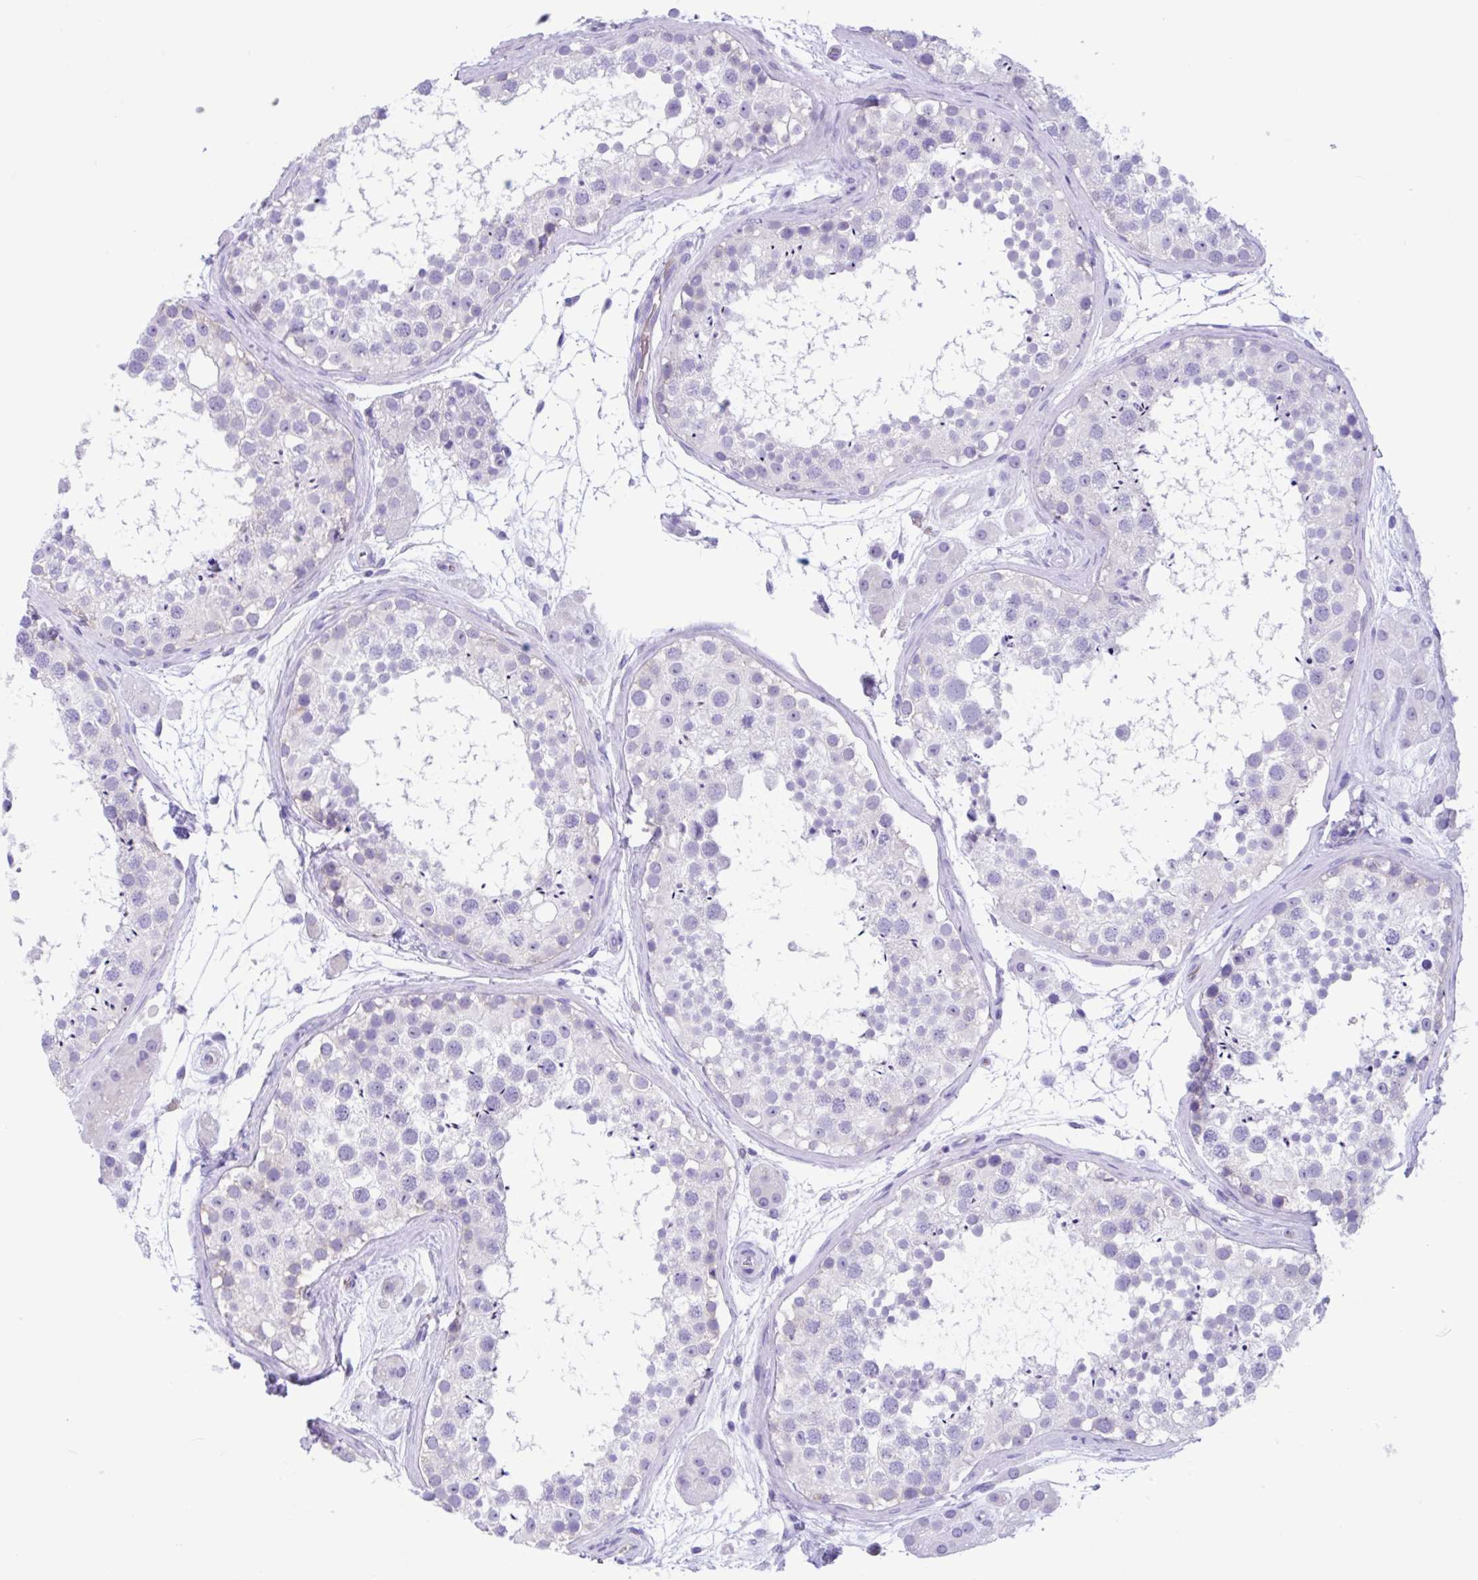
{"staining": {"intensity": "negative", "quantity": "none", "location": "none"}, "tissue": "testis", "cell_type": "Cells in seminiferous ducts", "image_type": "normal", "snomed": [{"axis": "morphology", "description": "Normal tissue, NOS"}, {"axis": "topography", "description": "Testis"}], "caption": "Cells in seminiferous ducts are negative for brown protein staining in normal testis. Nuclei are stained in blue.", "gene": "TMEM79", "patient": {"sex": "male", "age": 41}}